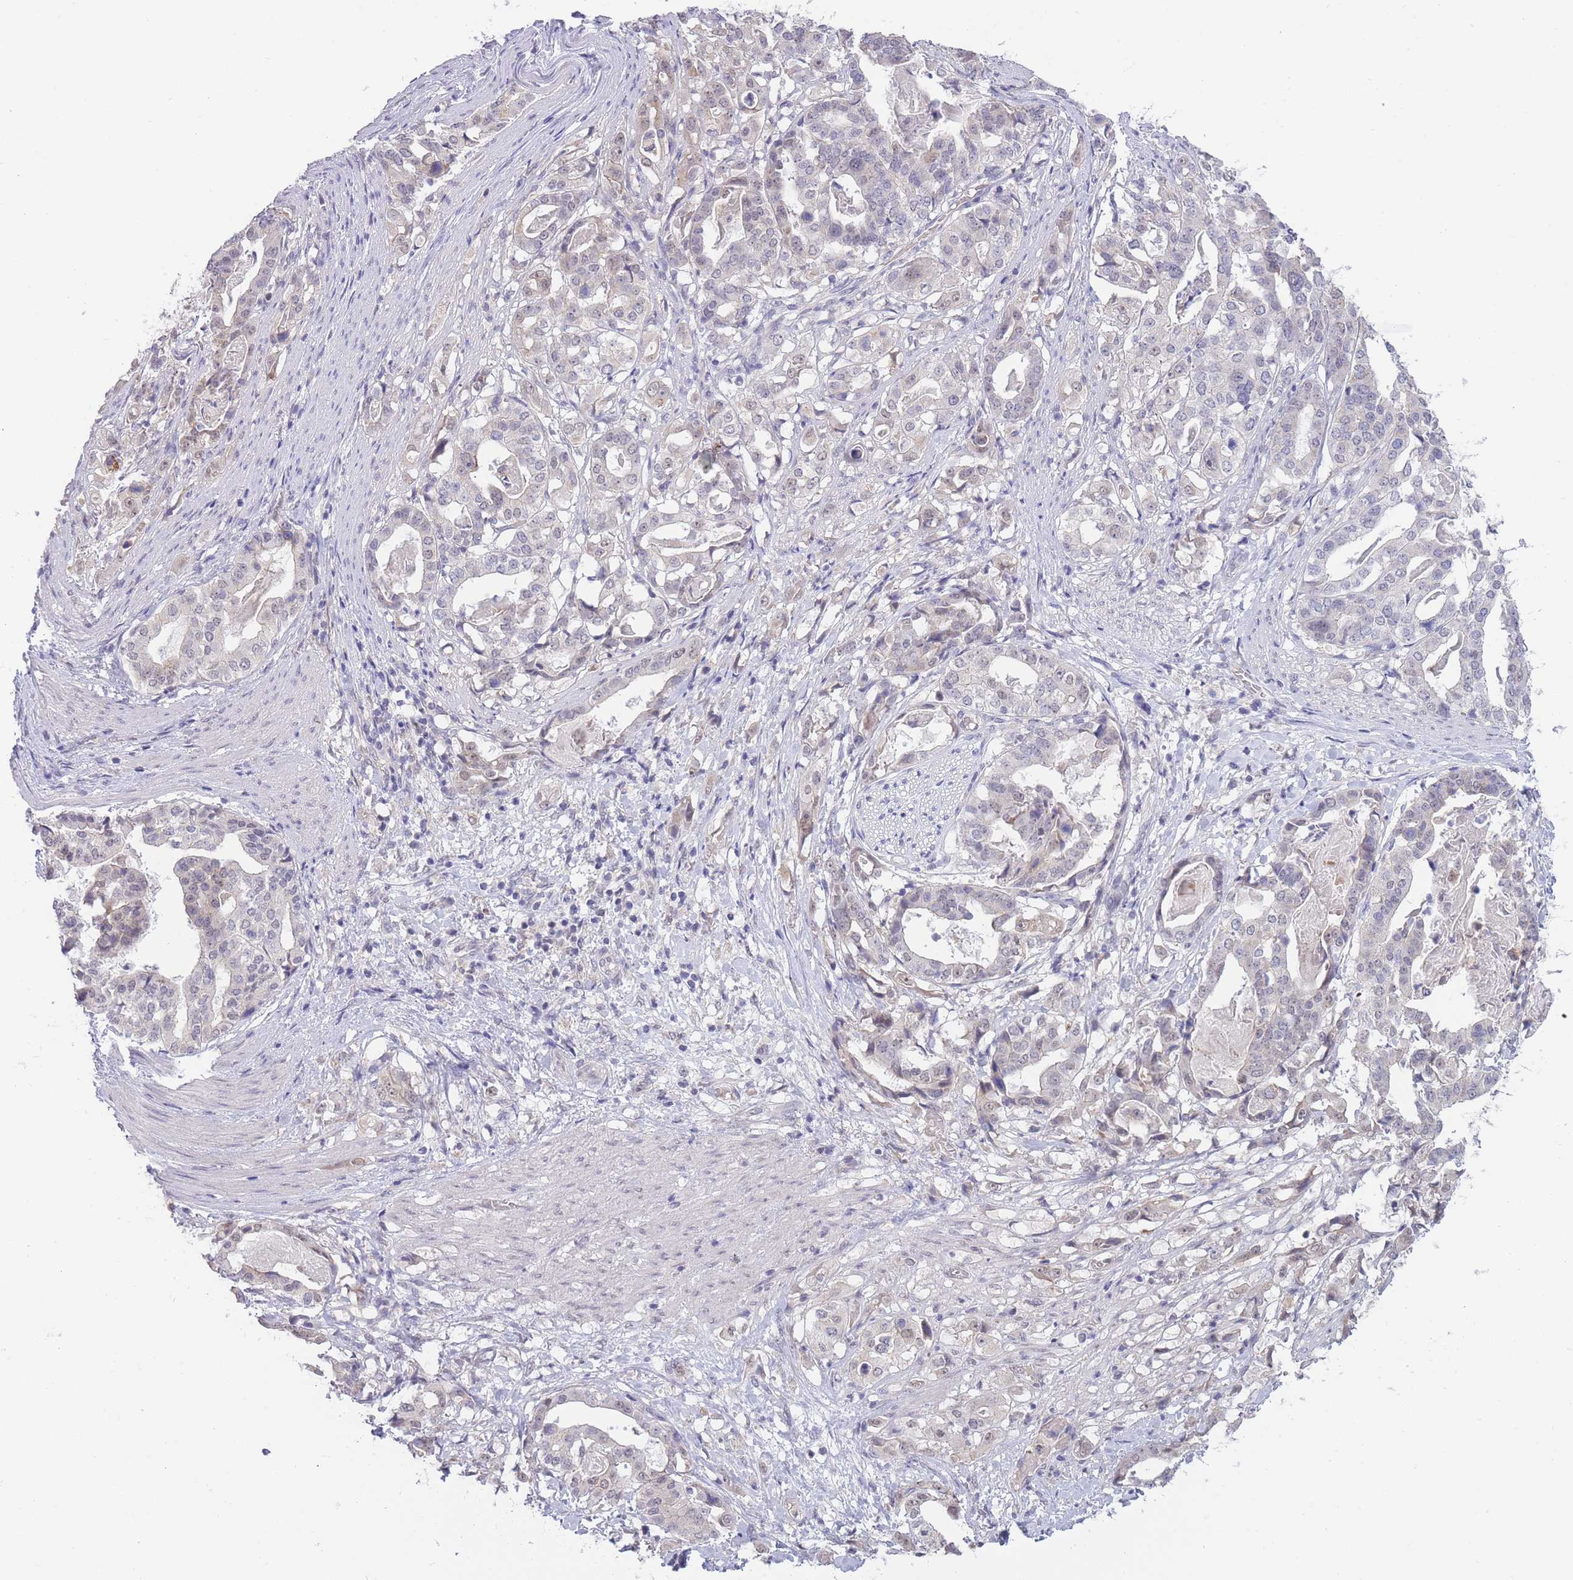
{"staining": {"intensity": "negative", "quantity": "none", "location": "none"}, "tissue": "stomach cancer", "cell_type": "Tumor cells", "image_type": "cancer", "snomed": [{"axis": "morphology", "description": "Adenocarcinoma, NOS"}, {"axis": "topography", "description": "Stomach"}], "caption": "Tumor cells show no significant staining in adenocarcinoma (stomach).", "gene": "GOLGA6L25", "patient": {"sex": "male", "age": 48}}